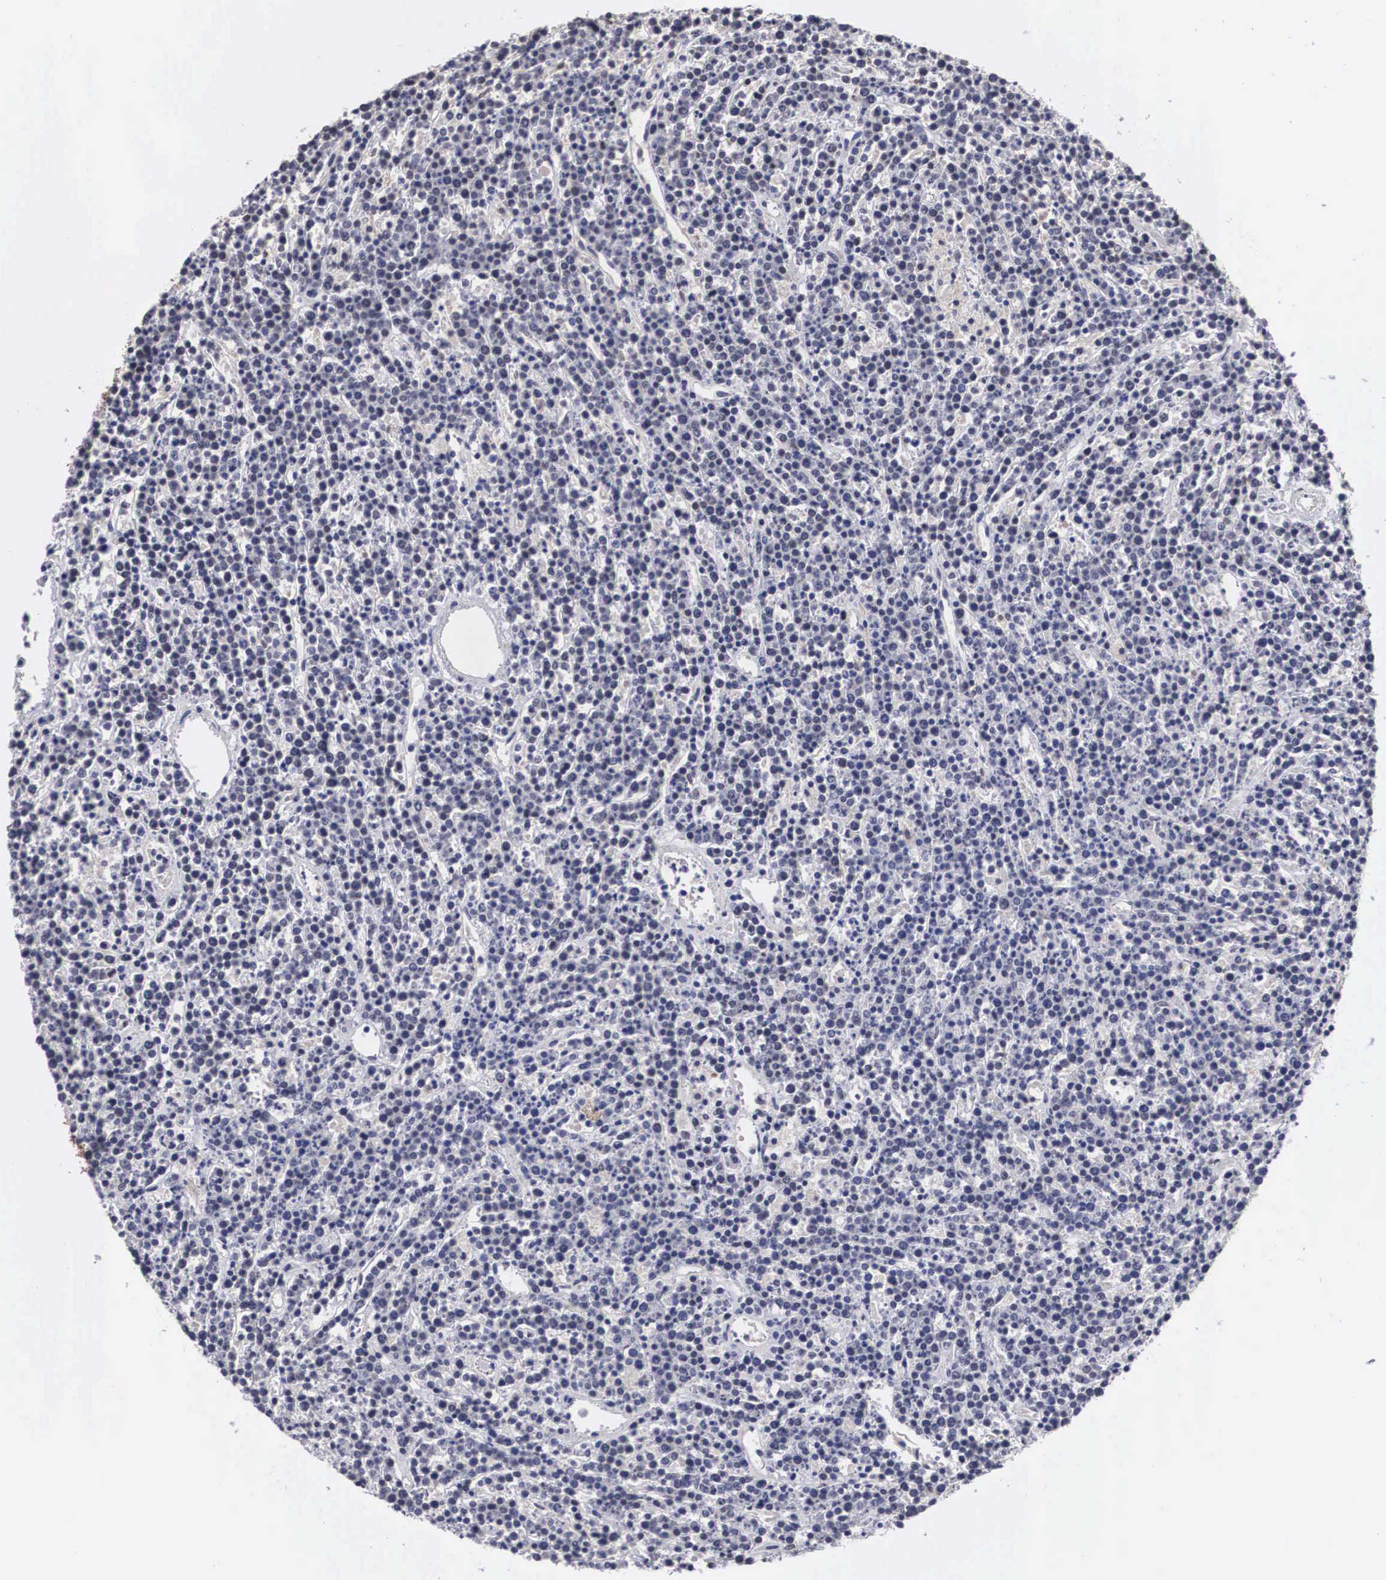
{"staining": {"intensity": "negative", "quantity": "none", "location": "none"}, "tissue": "lymphoma", "cell_type": "Tumor cells", "image_type": "cancer", "snomed": [{"axis": "morphology", "description": "Malignant lymphoma, non-Hodgkin's type, High grade"}, {"axis": "topography", "description": "Ovary"}], "caption": "Micrograph shows no significant protein positivity in tumor cells of lymphoma.", "gene": "HMOX1", "patient": {"sex": "female", "age": 56}}